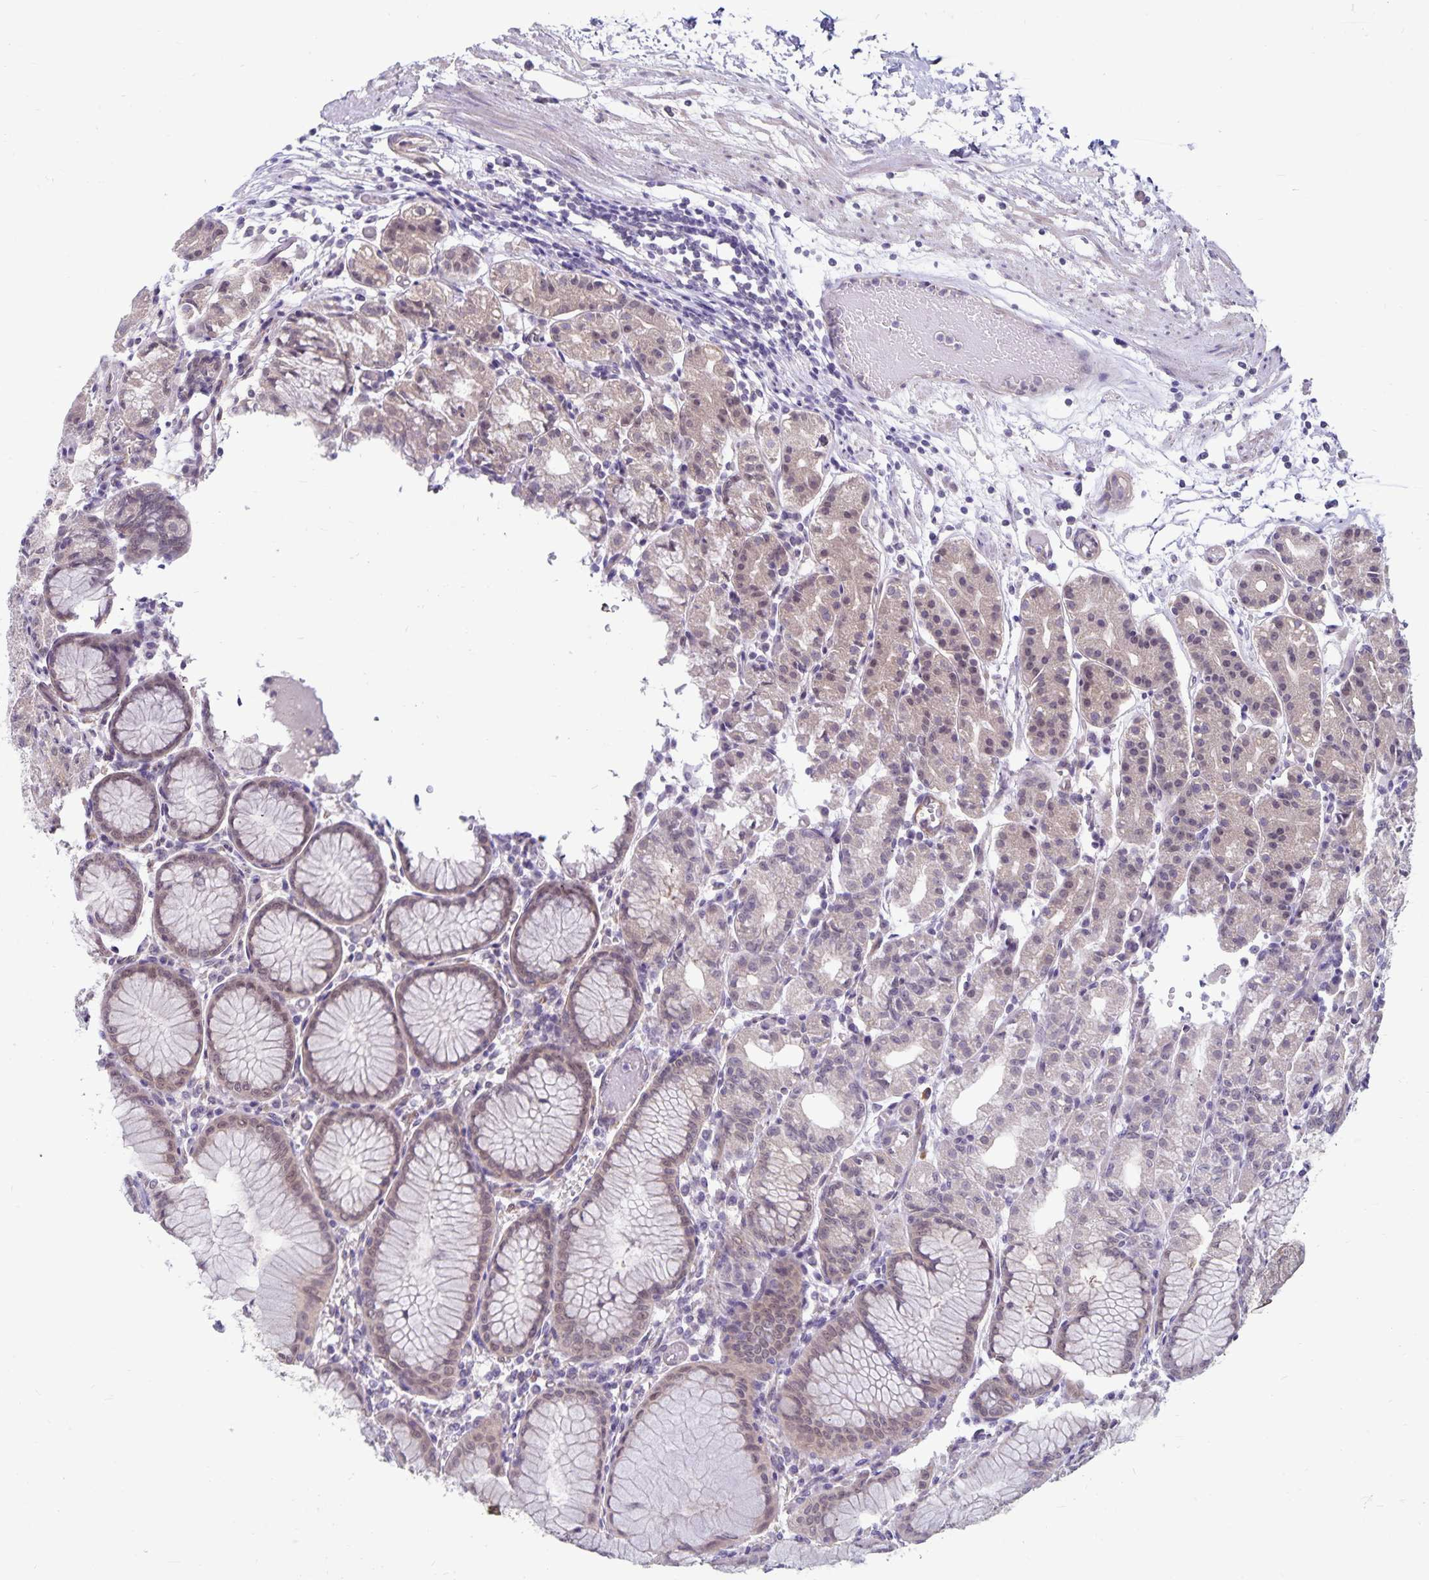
{"staining": {"intensity": "weak", "quantity": "<25%", "location": "cytoplasmic/membranous,nuclear"}, "tissue": "stomach", "cell_type": "Glandular cells", "image_type": "normal", "snomed": [{"axis": "morphology", "description": "Normal tissue, NOS"}, {"axis": "topography", "description": "Stomach"}], "caption": "IHC micrograph of unremarkable stomach: stomach stained with DAB (3,3'-diaminobenzidine) displays no significant protein positivity in glandular cells.", "gene": "CDKN2B", "patient": {"sex": "female", "age": 57}}